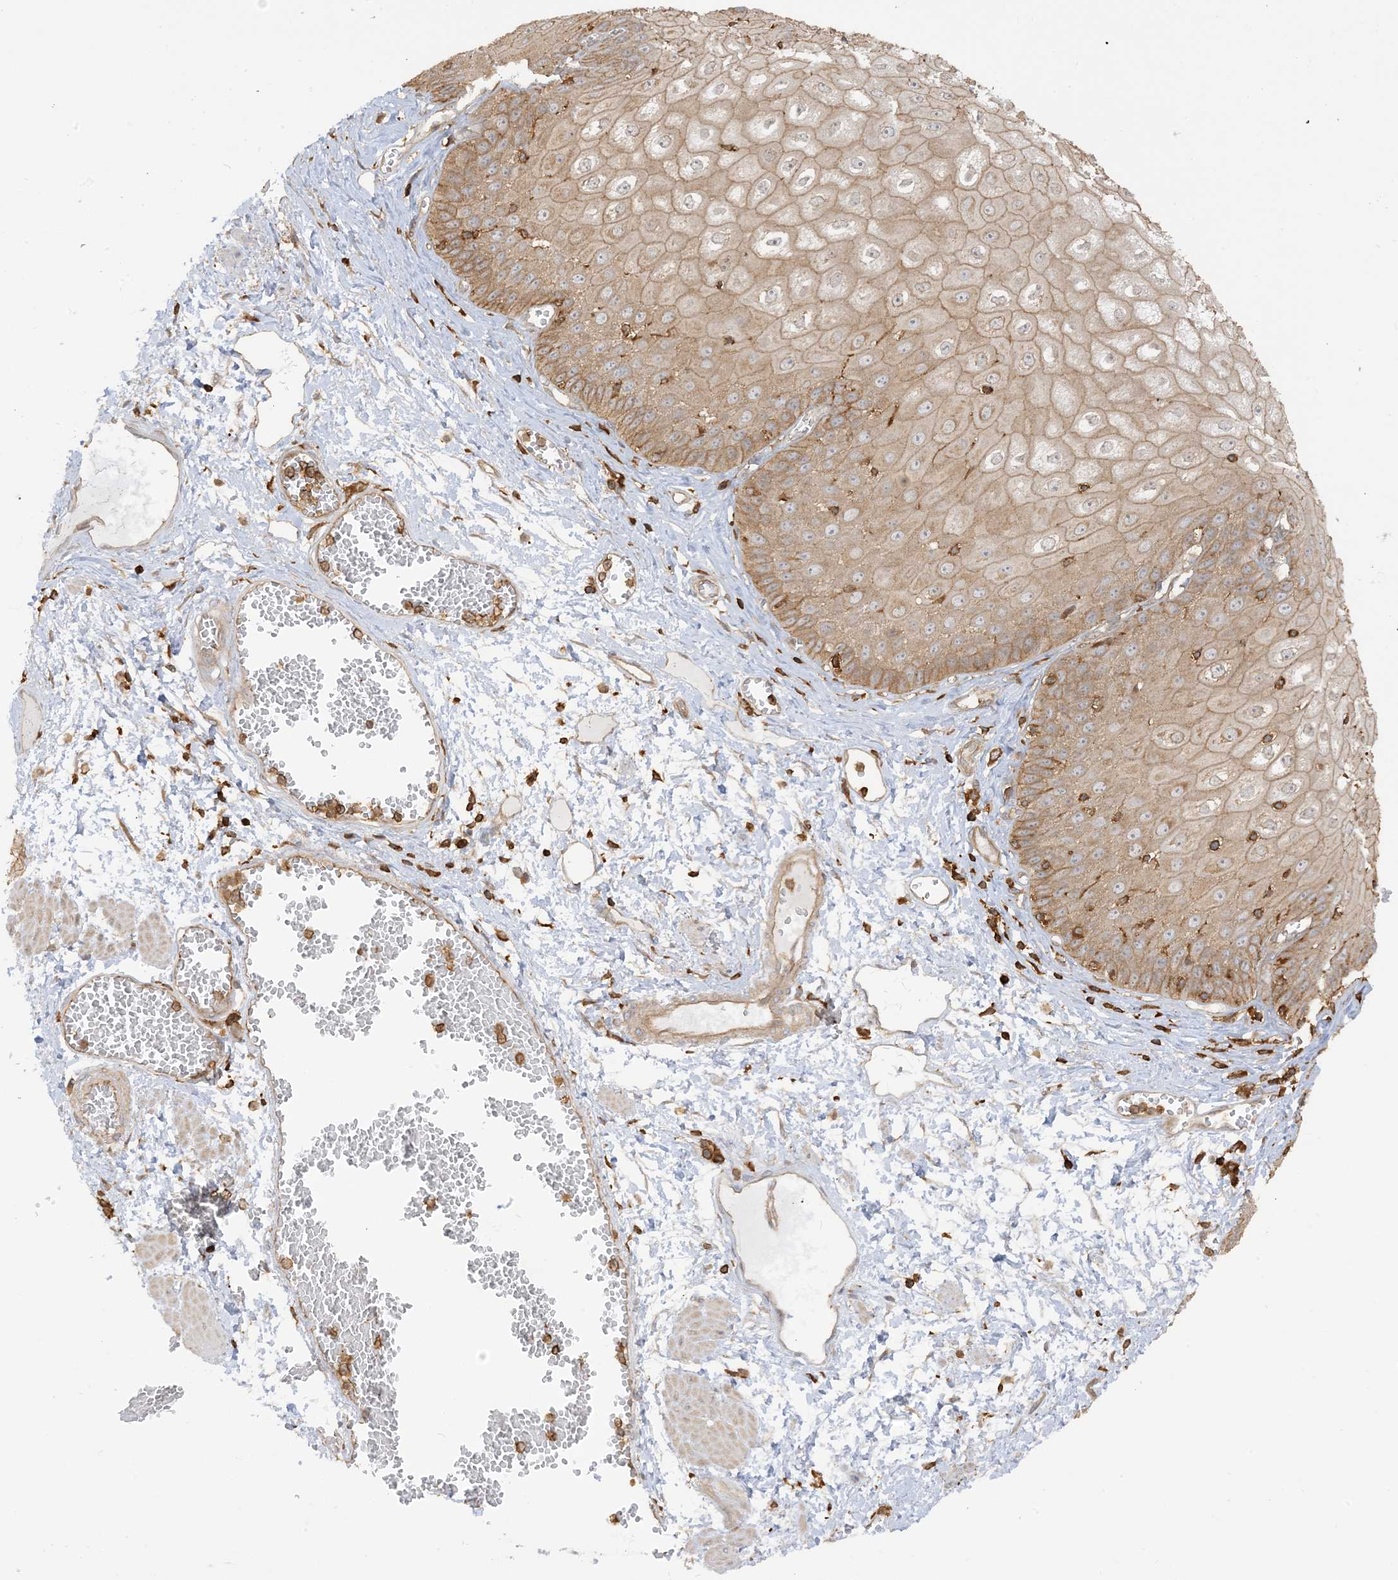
{"staining": {"intensity": "moderate", "quantity": ">75%", "location": "cytoplasmic/membranous"}, "tissue": "esophagus", "cell_type": "Squamous epithelial cells", "image_type": "normal", "snomed": [{"axis": "morphology", "description": "Normal tissue, NOS"}, {"axis": "topography", "description": "Esophagus"}], "caption": "A brown stain labels moderate cytoplasmic/membranous positivity of a protein in squamous epithelial cells of benign esophagus. Immunohistochemistry stains the protein of interest in brown and the nuclei are stained blue.", "gene": "CAPZB", "patient": {"sex": "male", "age": 60}}